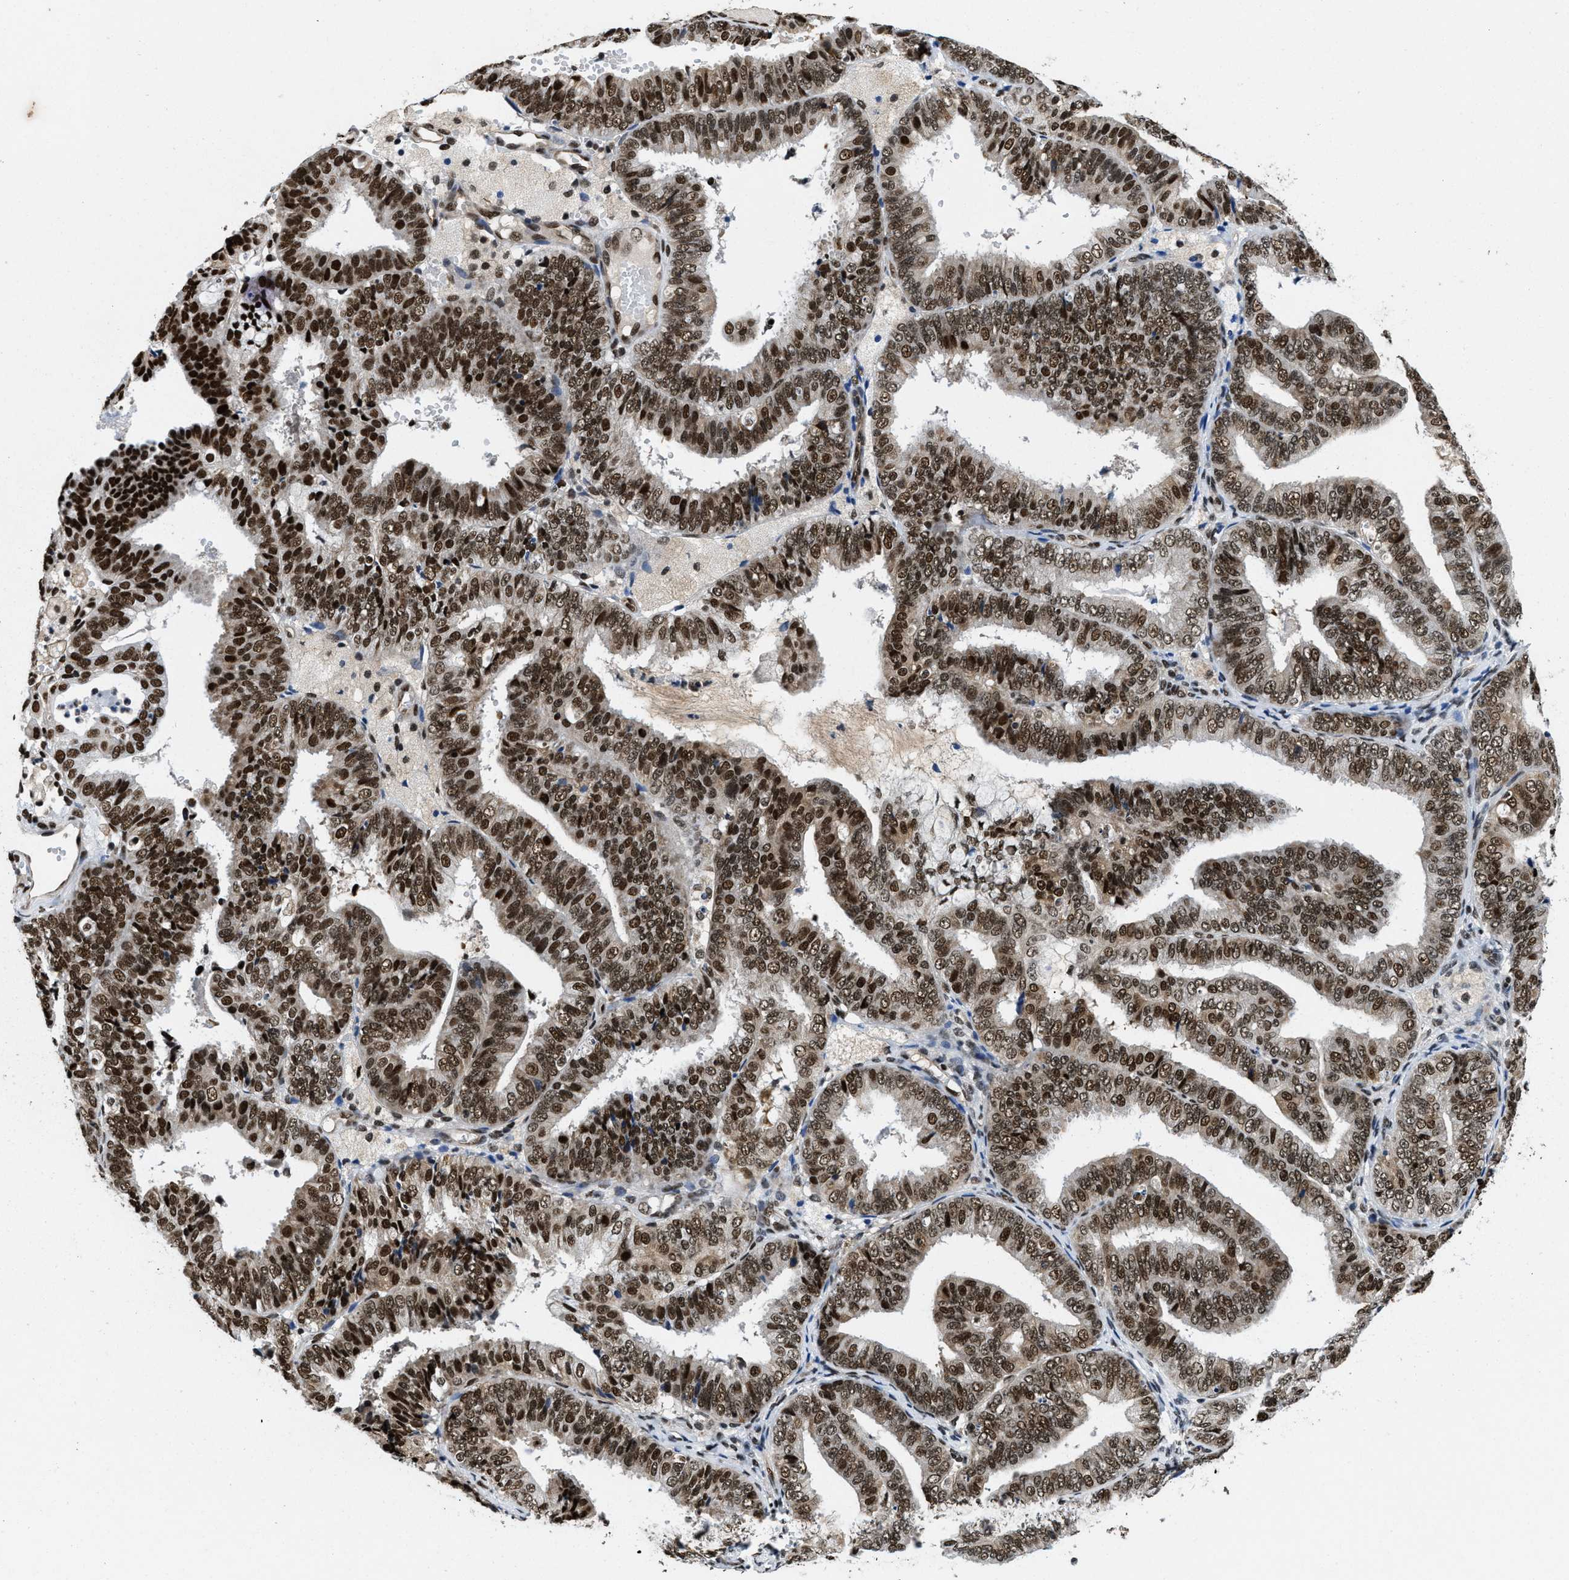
{"staining": {"intensity": "strong", "quantity": ">75%", "location": "nuclear"}, "tissue": "endometrial cancer", "cell_type": "Tumor cells", "image_type": "cancer", "snomed": [{"axis": "morphology", "description": "Adenocarcinoma, NOS"}, {"axis": "topography", "description": "Endometrium"}], "caption": "Adenocarcinoma (endometrial) stained with immunohistochemistry (IHC) displays strong nuclear positivity in about >75% of tumor cells.", "gene": "SAFB", "patient": {"sex": "female", "age": 63}}